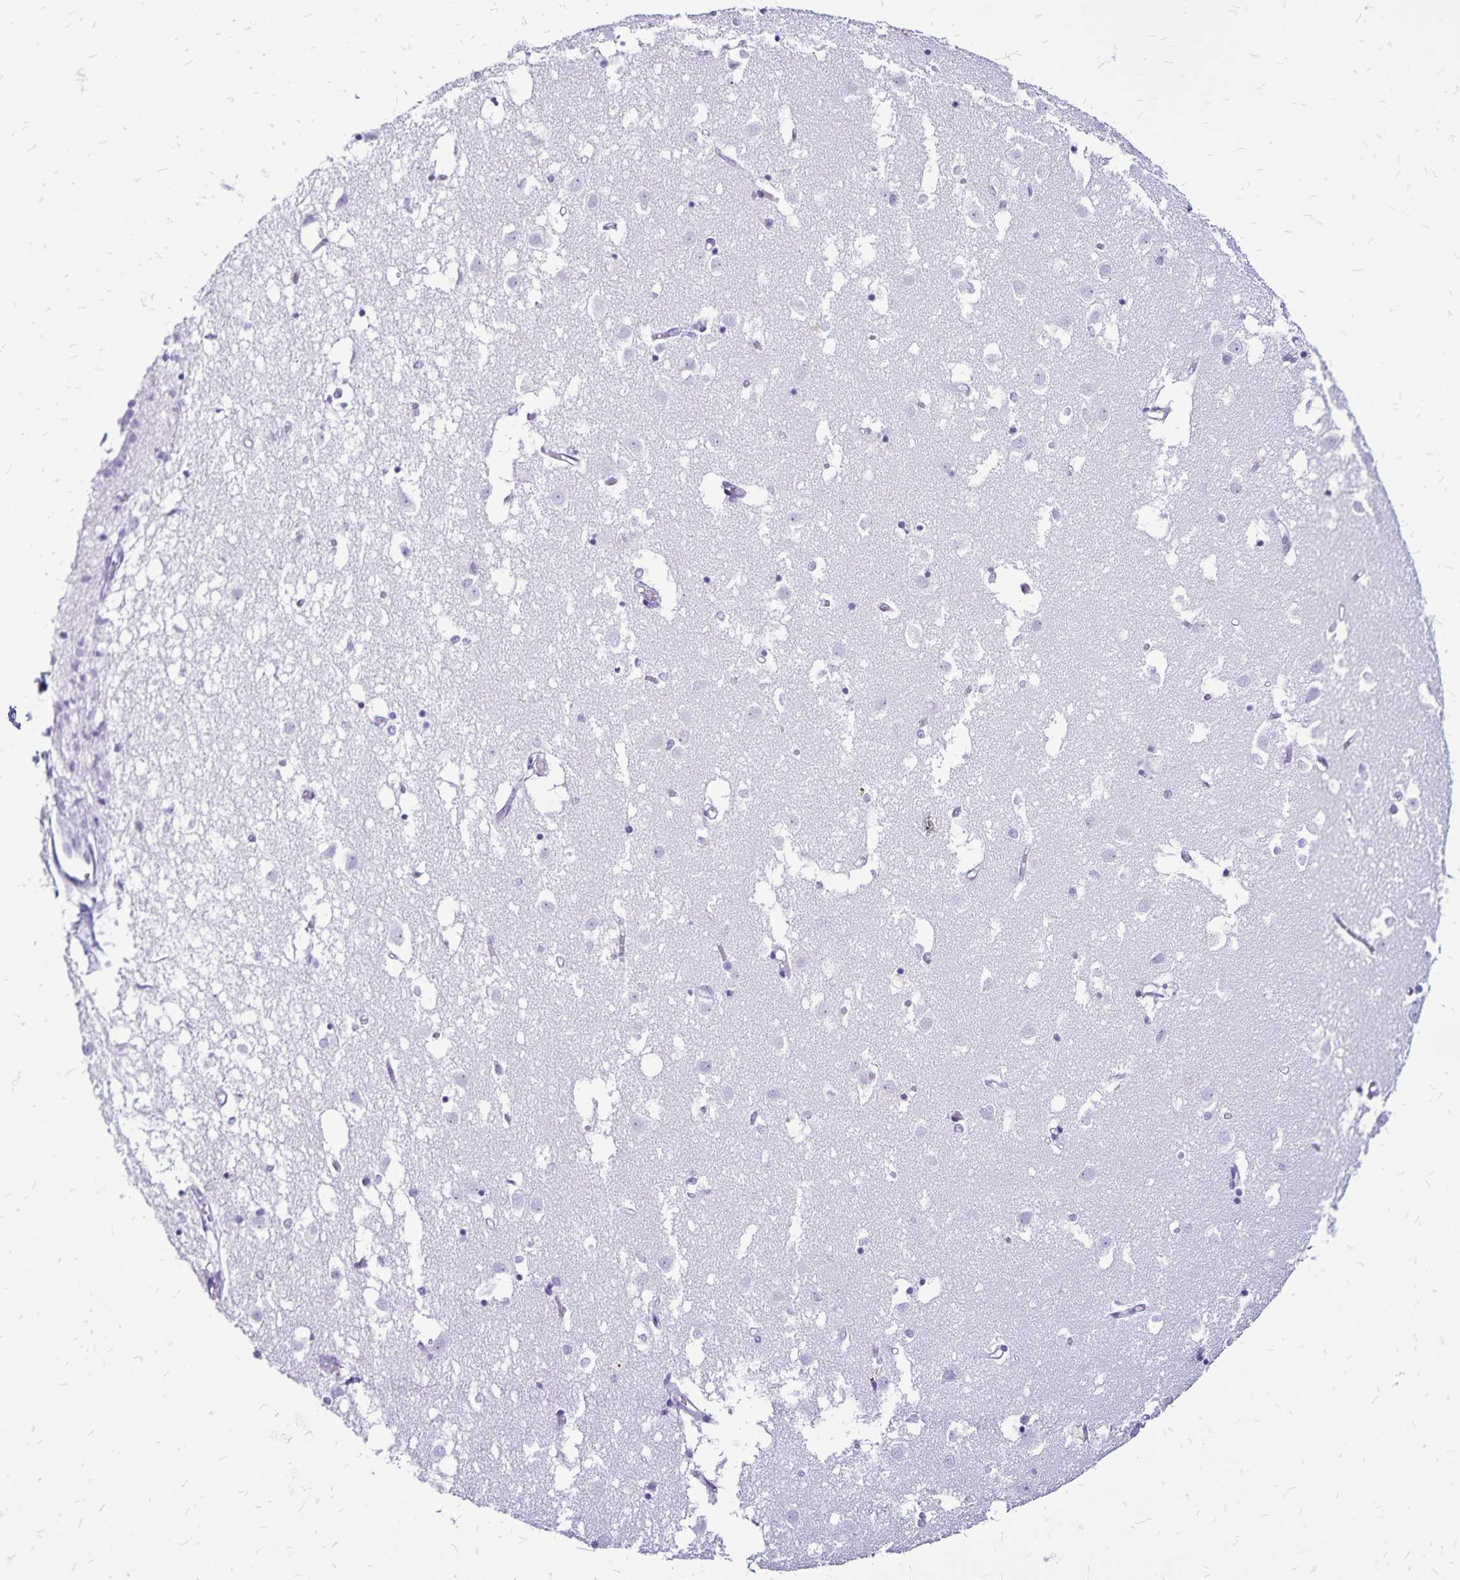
{"staining": {"intensity": "negative", "quantity": "none", "location": "none"}, "tissue": "caudate", "cell_type": "Glial cells", "image_type": "normal", "snomed": [{"axis": "morphology", "description": "Normal tissue, NOS"}, {"axis": "topography", "description": "Lateral ventricle wall"}], "caption": "High magnification brightfield microscopy of benign caudate stained with DAB (3,3'-diaminobenzidine) (brown) and counterstained with hematoxylin (blue): glial cells show no significant expression. (Brightfield microscopy of DAB IHC at high magnification).", "gene": "LIN28B", "patient": {"sex": "male", "age": 70}}